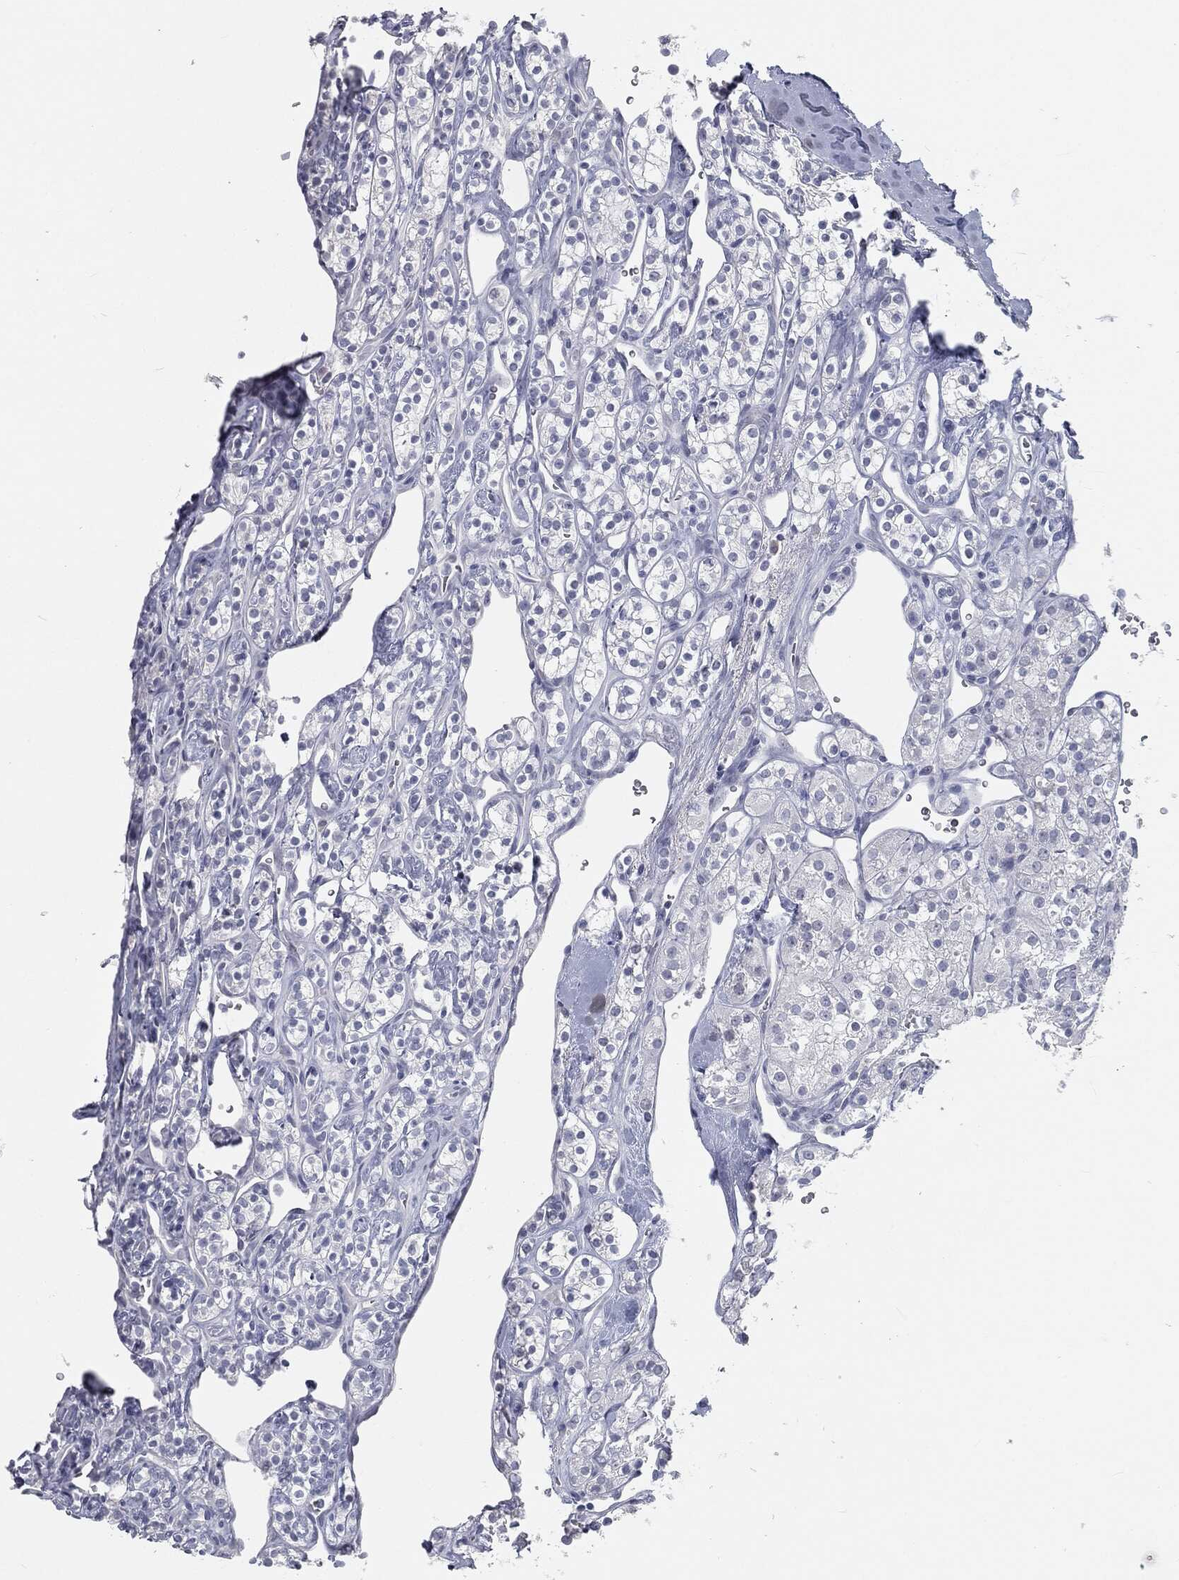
{"staining": {"intensity": "negative", "quantity": "none", "location": "none"}, "tissue": "renal cancer", "cell_type": "Tumor cells", "image_type": "cancer", "snomed": [{"axis": "morphology", "description": "Adenocarcinoma, NOS"}, {"axis": "topography", "description": "Kidney"}], "caption": "Adenocarcinoma (renal) stained for a protein using immunohistochemistry (IHC) shows no expression tumor cells.", "gene": "PRAME", "patient": {"sex": "male", "age": 77}}